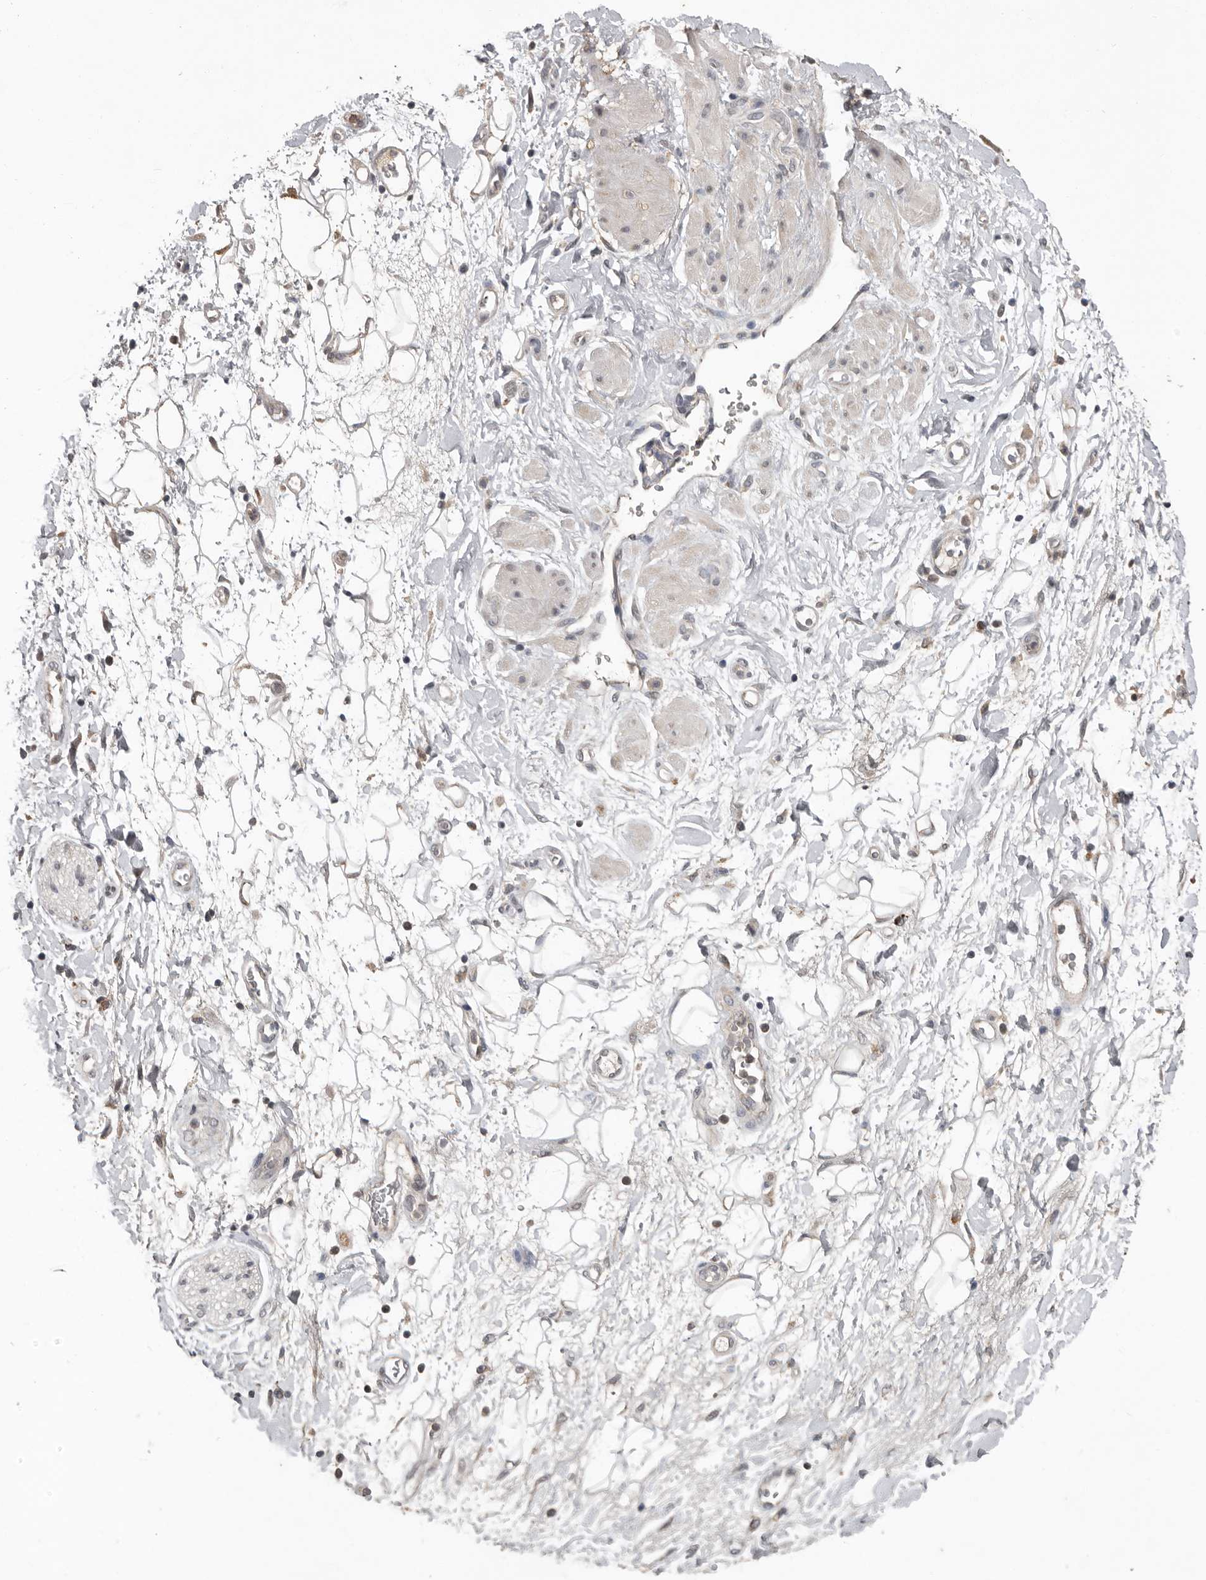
{"staining": {"intensity": "weak", "quantity": "<25%", "location": "cytoplasmic/membranous"}, "tissue": "adipose tissue", "cell_type": "Adipocytes", "image_type": "normal", "snomed": [{"axis": "morphology", "description": "Normal tissue, NOS"}, {"axis": "morphology", "description": "Adenocarcinoma, NOS"}, {"axis": "topography", "description": "Pancreas"}, {"axis": "topography", "description": "Peripheral nerve tissue"}], "caption": "Immunohistochemistry image of benign adipose tissue: human adipose tissue stained with DAB (3,3'-diaminobenzidine) exhibits no significant protein positivity in adipocytes. (DAB (3,3'-diaminobenzidine) immunohistochemistry (IHC), high magnification).", "gene": "MTF1", "patient": {"sex": "male", "age": 59}}